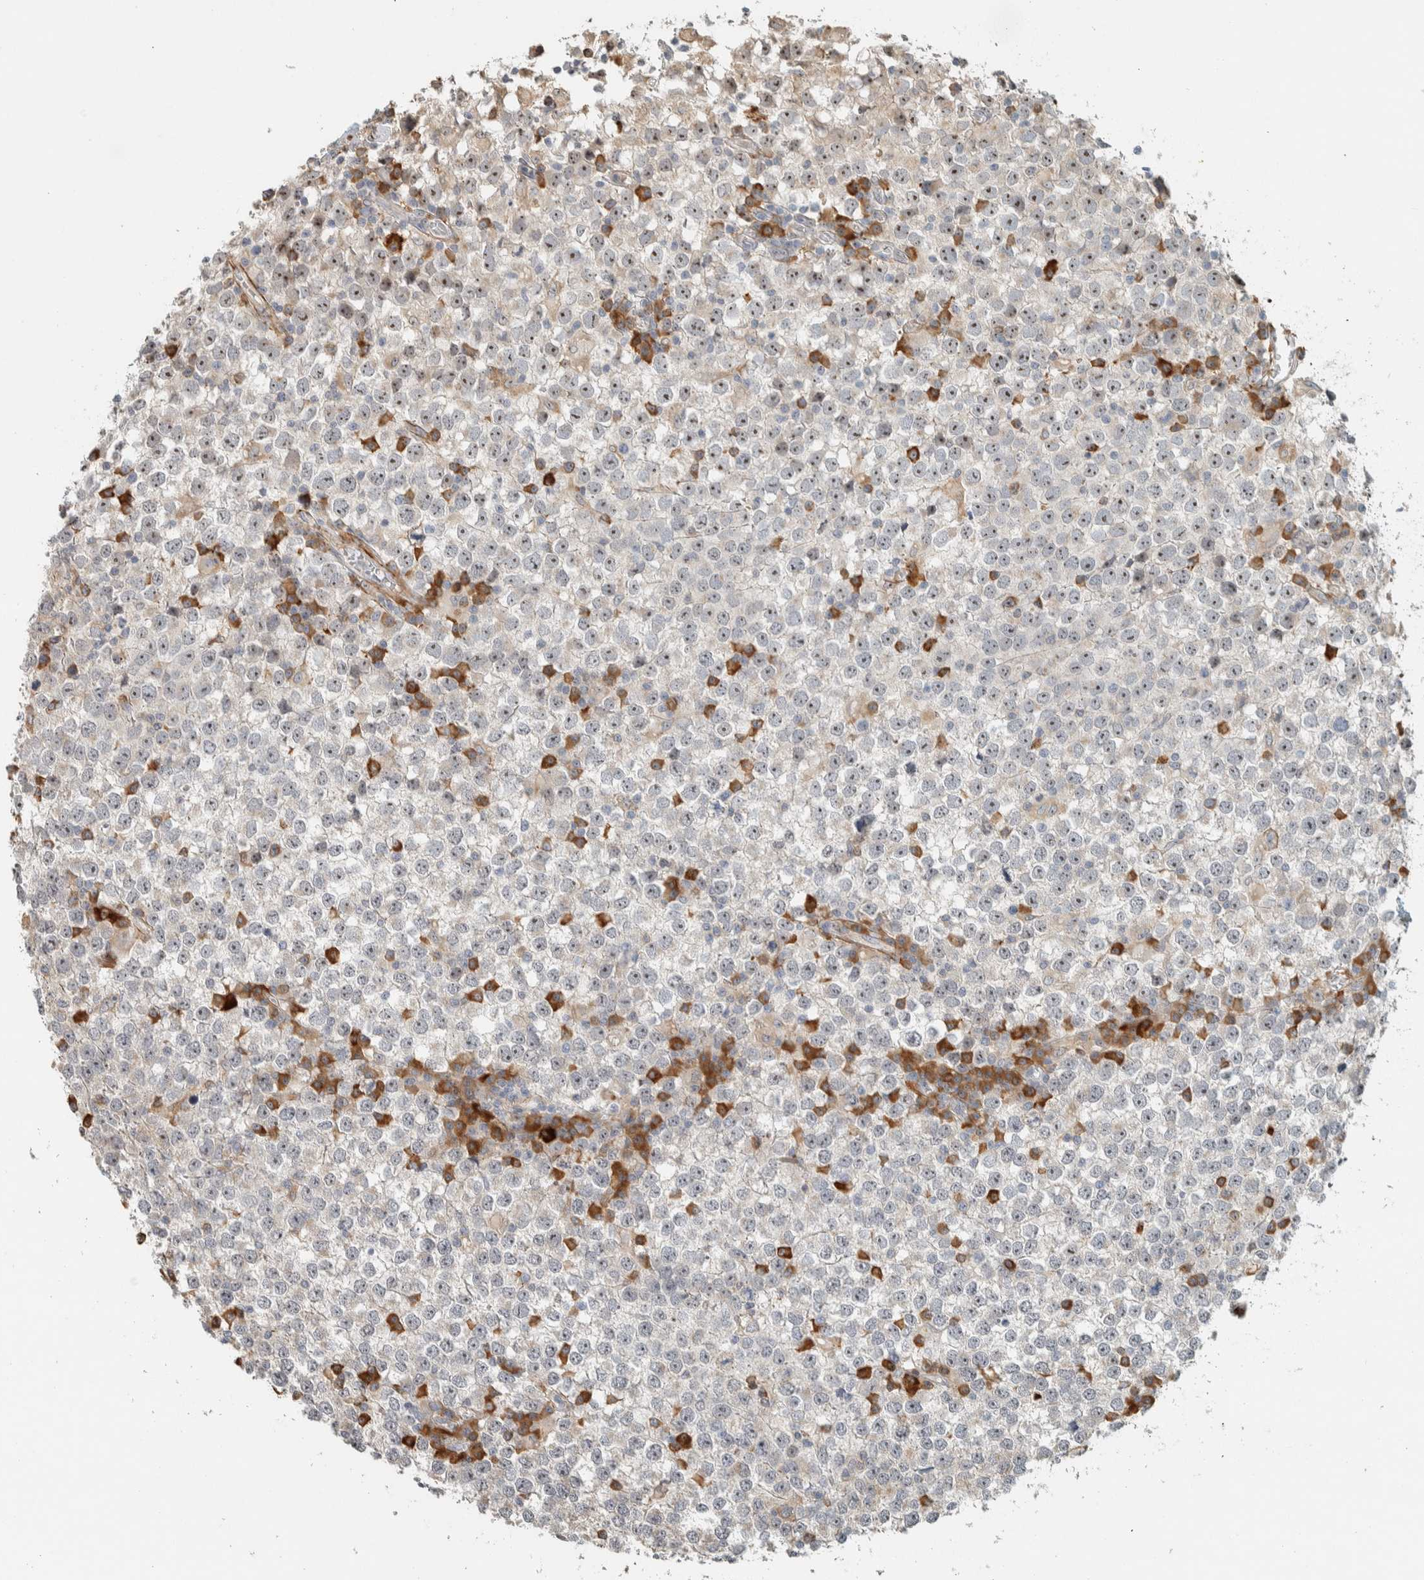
{"staining": {"intensity": "weak", "quantity": "<25%", "location": "nuclear"}, "tissue": "testis cancer", "cell_type": "Tumor cells", "image_type": "cancer", "snomed": [{"axis": "morphology", "description": "Seminoma, NOS"}, {"axis": "topography", "description": "Testis"}], "caption": "Tumor cells show no significant staining in testis cancer.", "gene": "KLHL40", "patient": {"sex": "male", "age": 65}}